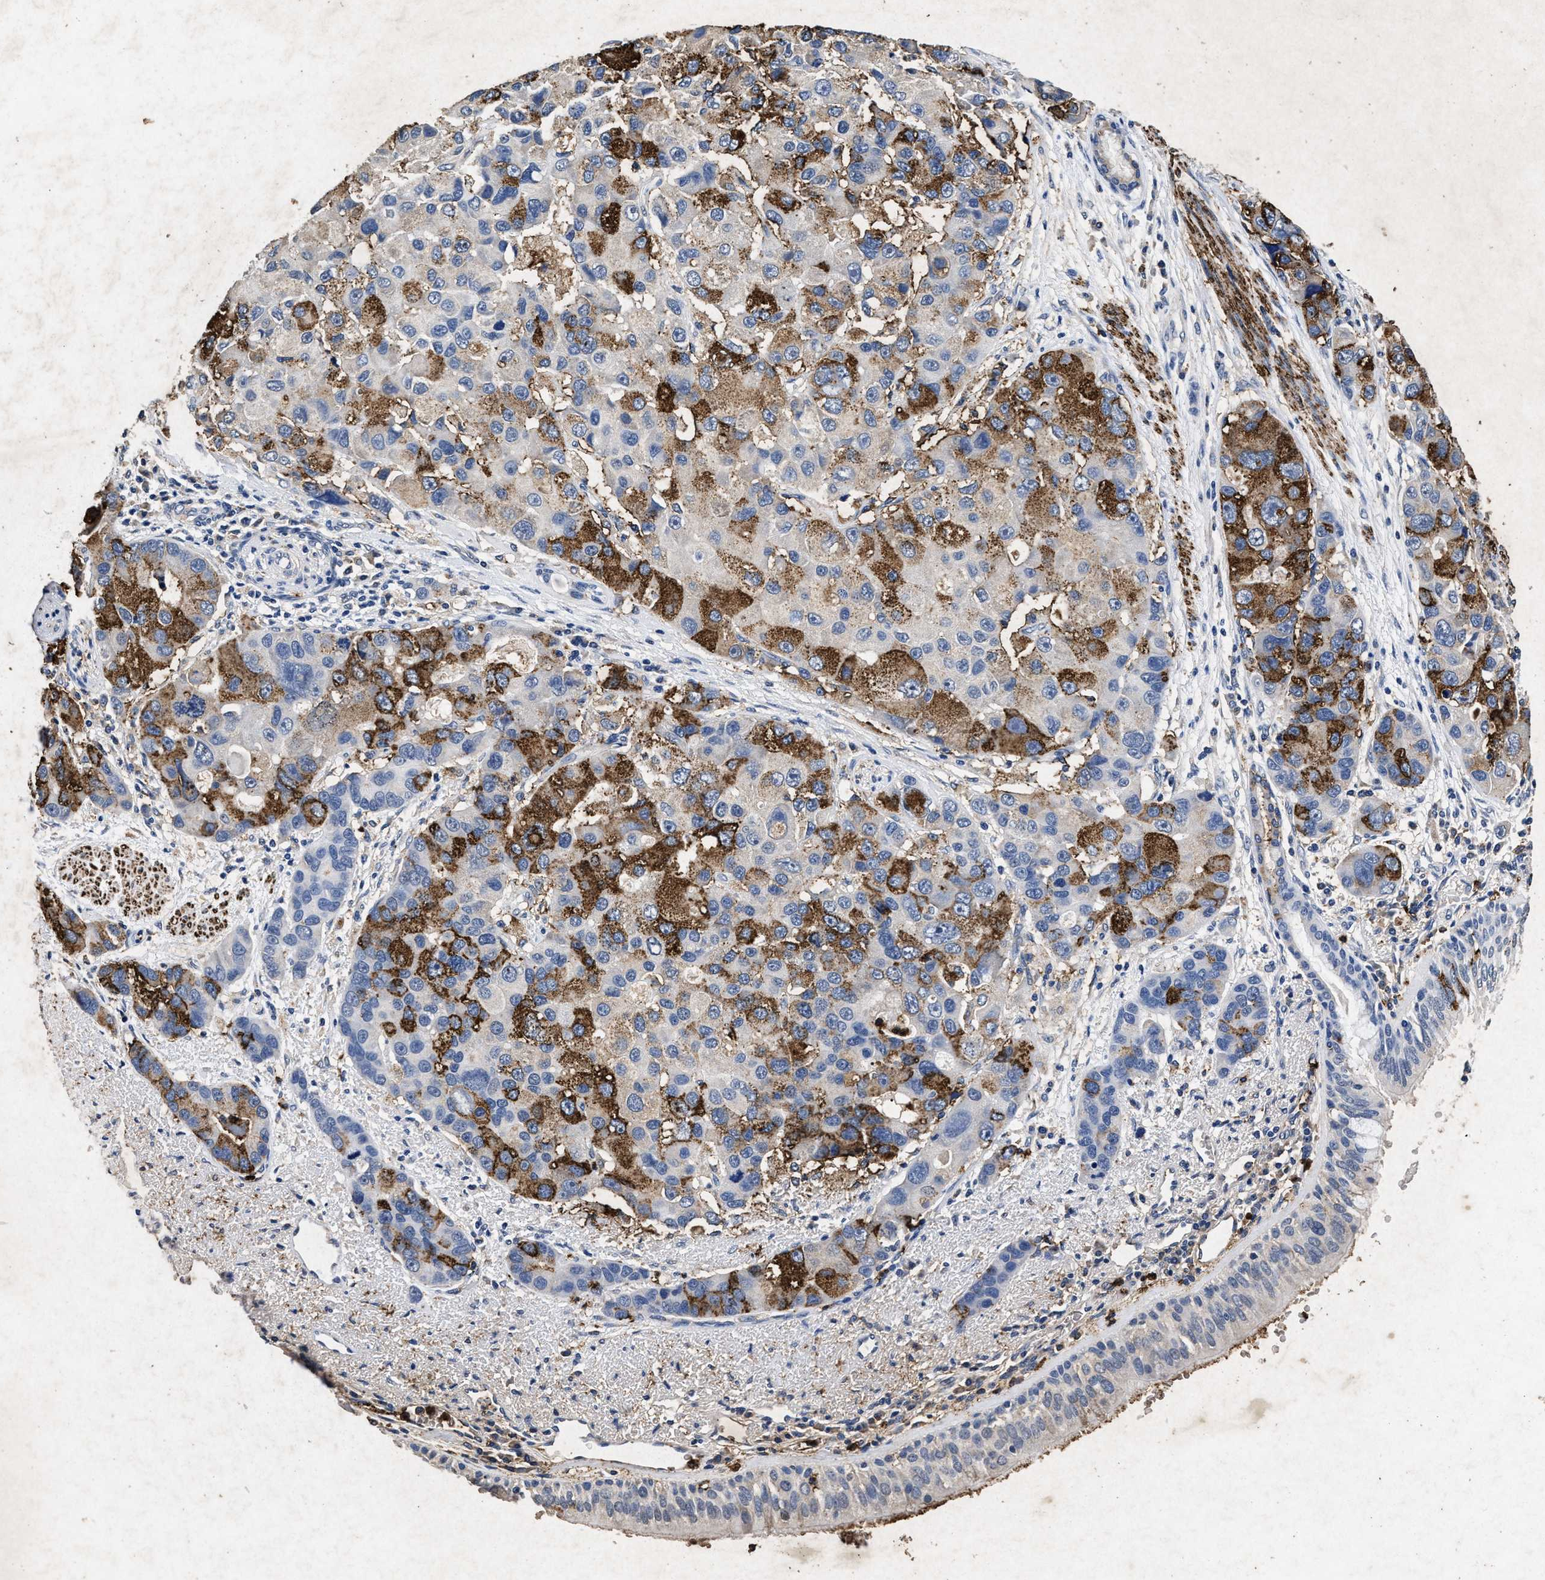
{"staining": {"intensity": "negative", "quantity": "none", "location": "none"}, "tissue": "bronchus", "cell_type": "Respiratory epithelial cells", "image_type": "normal", "snomed": [{"axis": "morphology", "description": "Normal tissue, NOS"}, {"axis": "morphology", "description": "Adenocarcinoma, NOS"}, {"axis": "morphology", "description": "Adenocarcinoma, metastatic, NOS"}, {"axis": "topography", "description": "Lymph node"}, {"axis": "topography", "description": "Bronchus"}, {"axis": "topography", "description": "Lung"}], "caption": "This is an immunohistochemistry histopathology image of unremarkable human bronchus. There is no staining in respiratory epithelial cells.", "gene": "LTB4R2", "patient": {"sex": "female", "age": 54}}